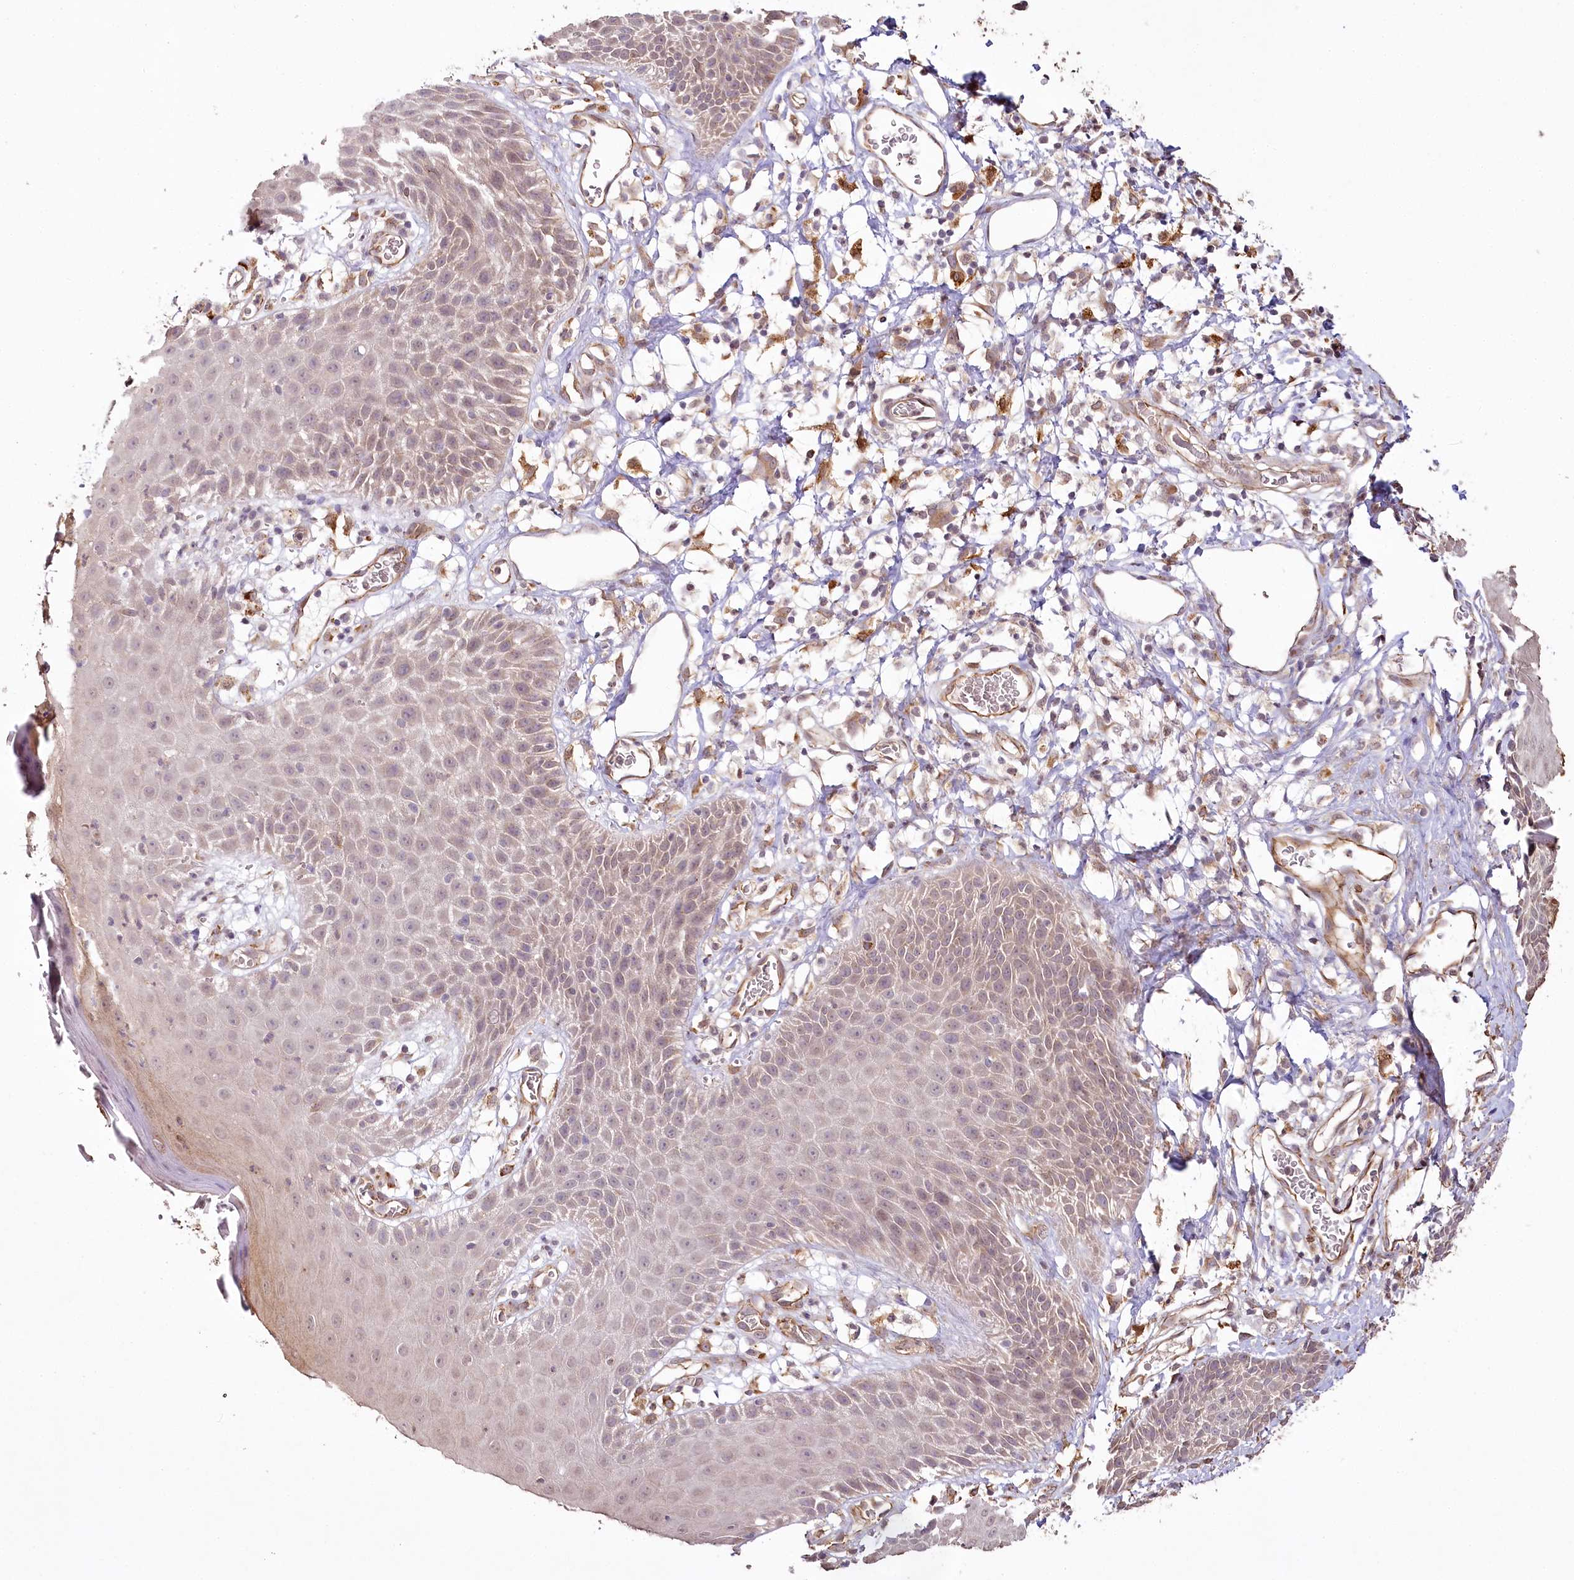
{"staining": {"intensity": "moderate", "quantity": "<25%", "location": "cytoplasmic/membranous"}, "tissue": "skin", "cell_type": "Epidermal cells", "image_type": "normal", "snomed": [{"axis": "morphology", "description": "Normal tissue, NOS"}, {"axis": "topography", "description": "Vulva"}], "caption": "A high-resolution micrograph shows immunohistochemistry staining of unremarkable skin, which reveals moderate cytoplasmic/membranous positivity in about <25% of epidermal cells.", "gene": "ALKBH8", "patient": {"sex": "female", "age": 68}}